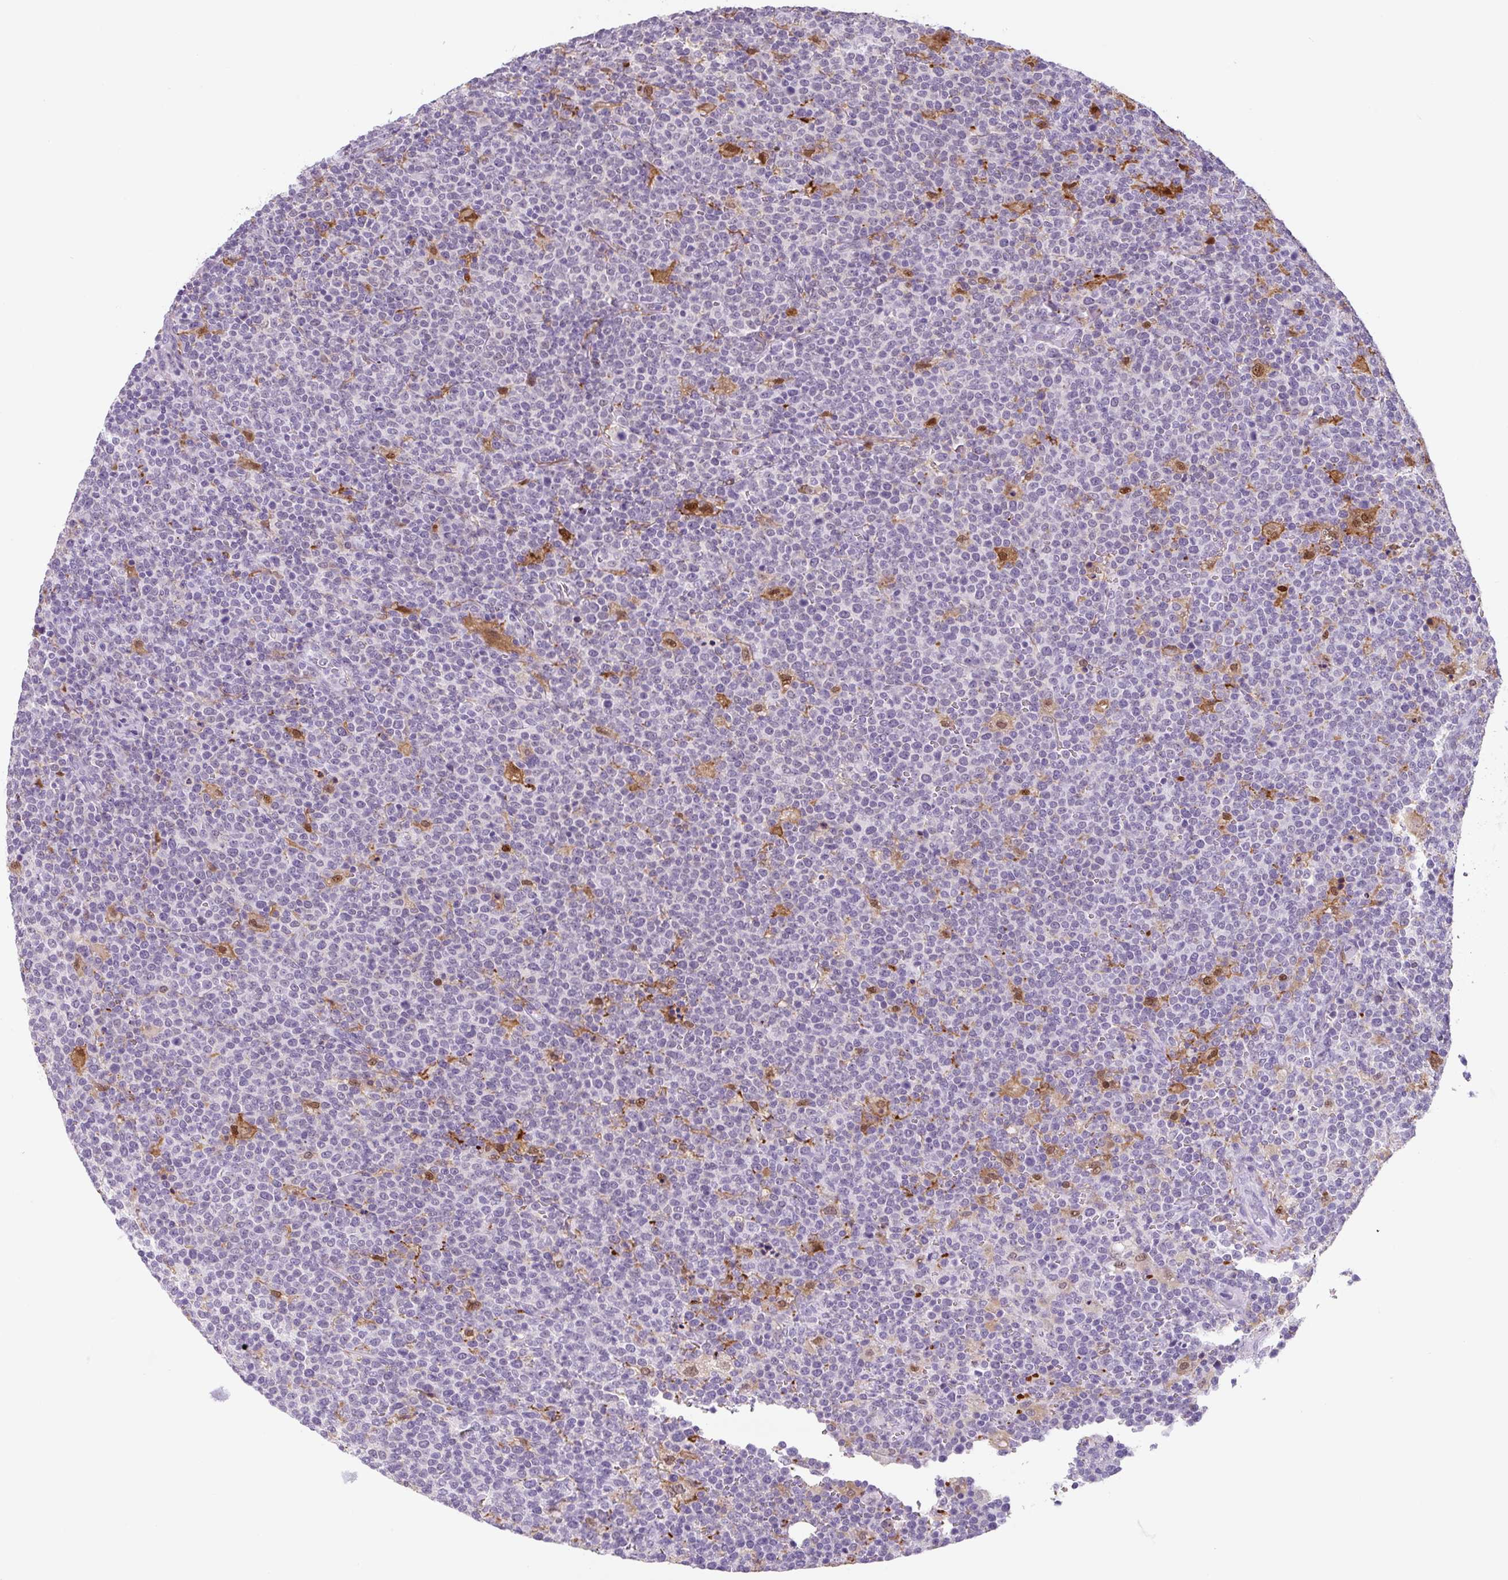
{"staining": {"intensity": "negative", "quantity": "none", "location": "none"}, "tissue": "lymphoma", "cell_type": "Tumor cells", "image_type": "cancer", "snomed": [{"axis": "morphology", "description": "Malignant lymphoma, non-Hodgkin's type, High grade"}, {"axis": "topography", "description": "Lymph node"}], "caption": "High-grade malignant lymphoma, non-Hodgkin's type stained for a protein using immunohistochemistry (IHC) demonstrates no staining tumor cells.", "gene": "TNFRSF8", "patient": {"sex": "male", "age": 61}}